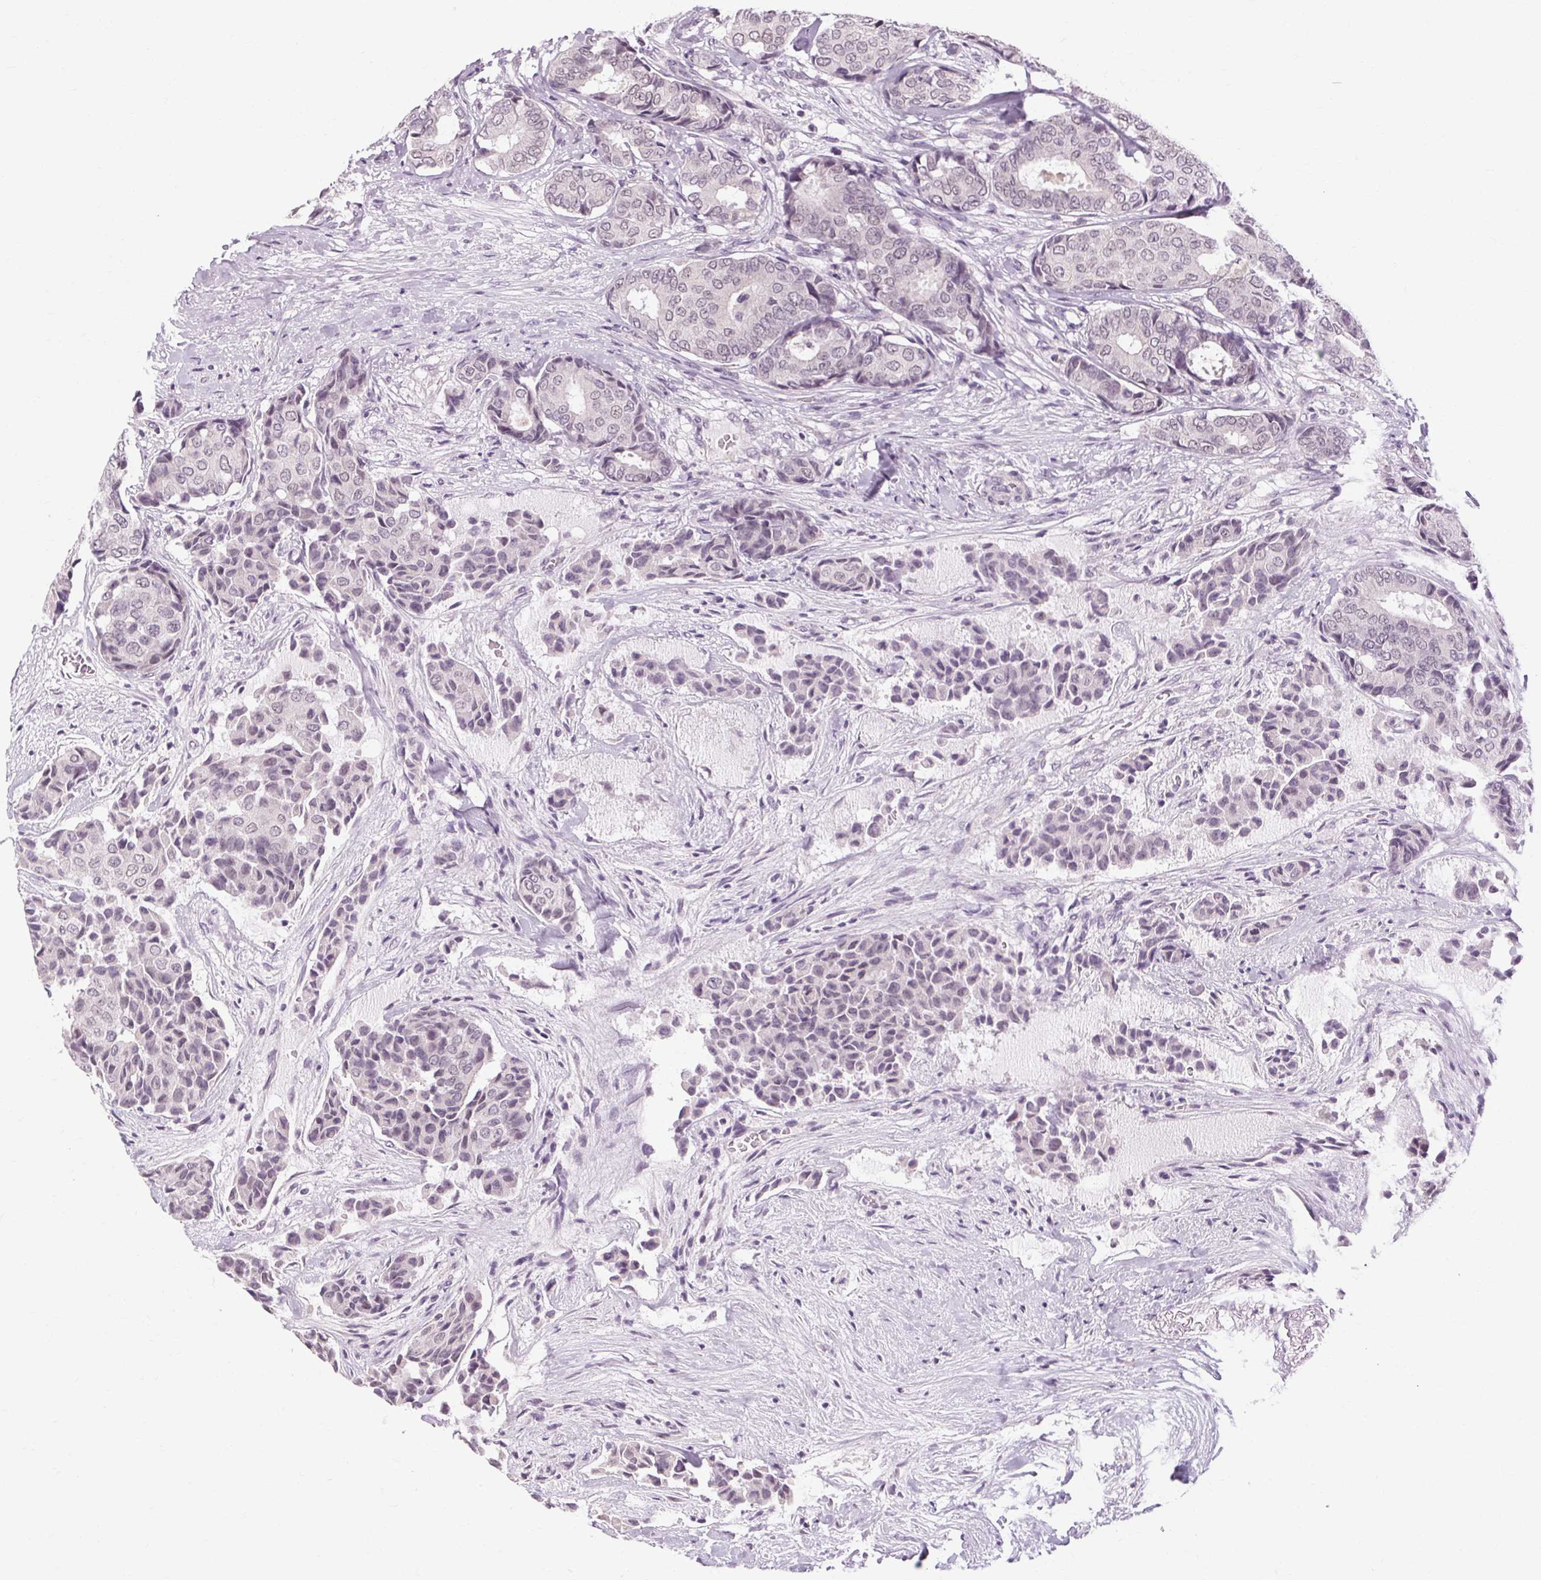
{"staining": {"intensity": "weak", "quantity": "25%-75%", "location": "nuclear"}, "tissue": "breast cancer", "cell_type": "Tumor cells", "image_type": "cancer", "snomed": [{"axis": "morphology", "description": "Duct carcinoma"}, {"axis": "topography", "description": "Breast"}], "caption": "Protein staining of breast cancer tissue demonstrates weak nuclear staining in approximately 25%-75% of tumor cells.", "gene": "KLHL40", "patient": {"sex": "female", "age": 75}}